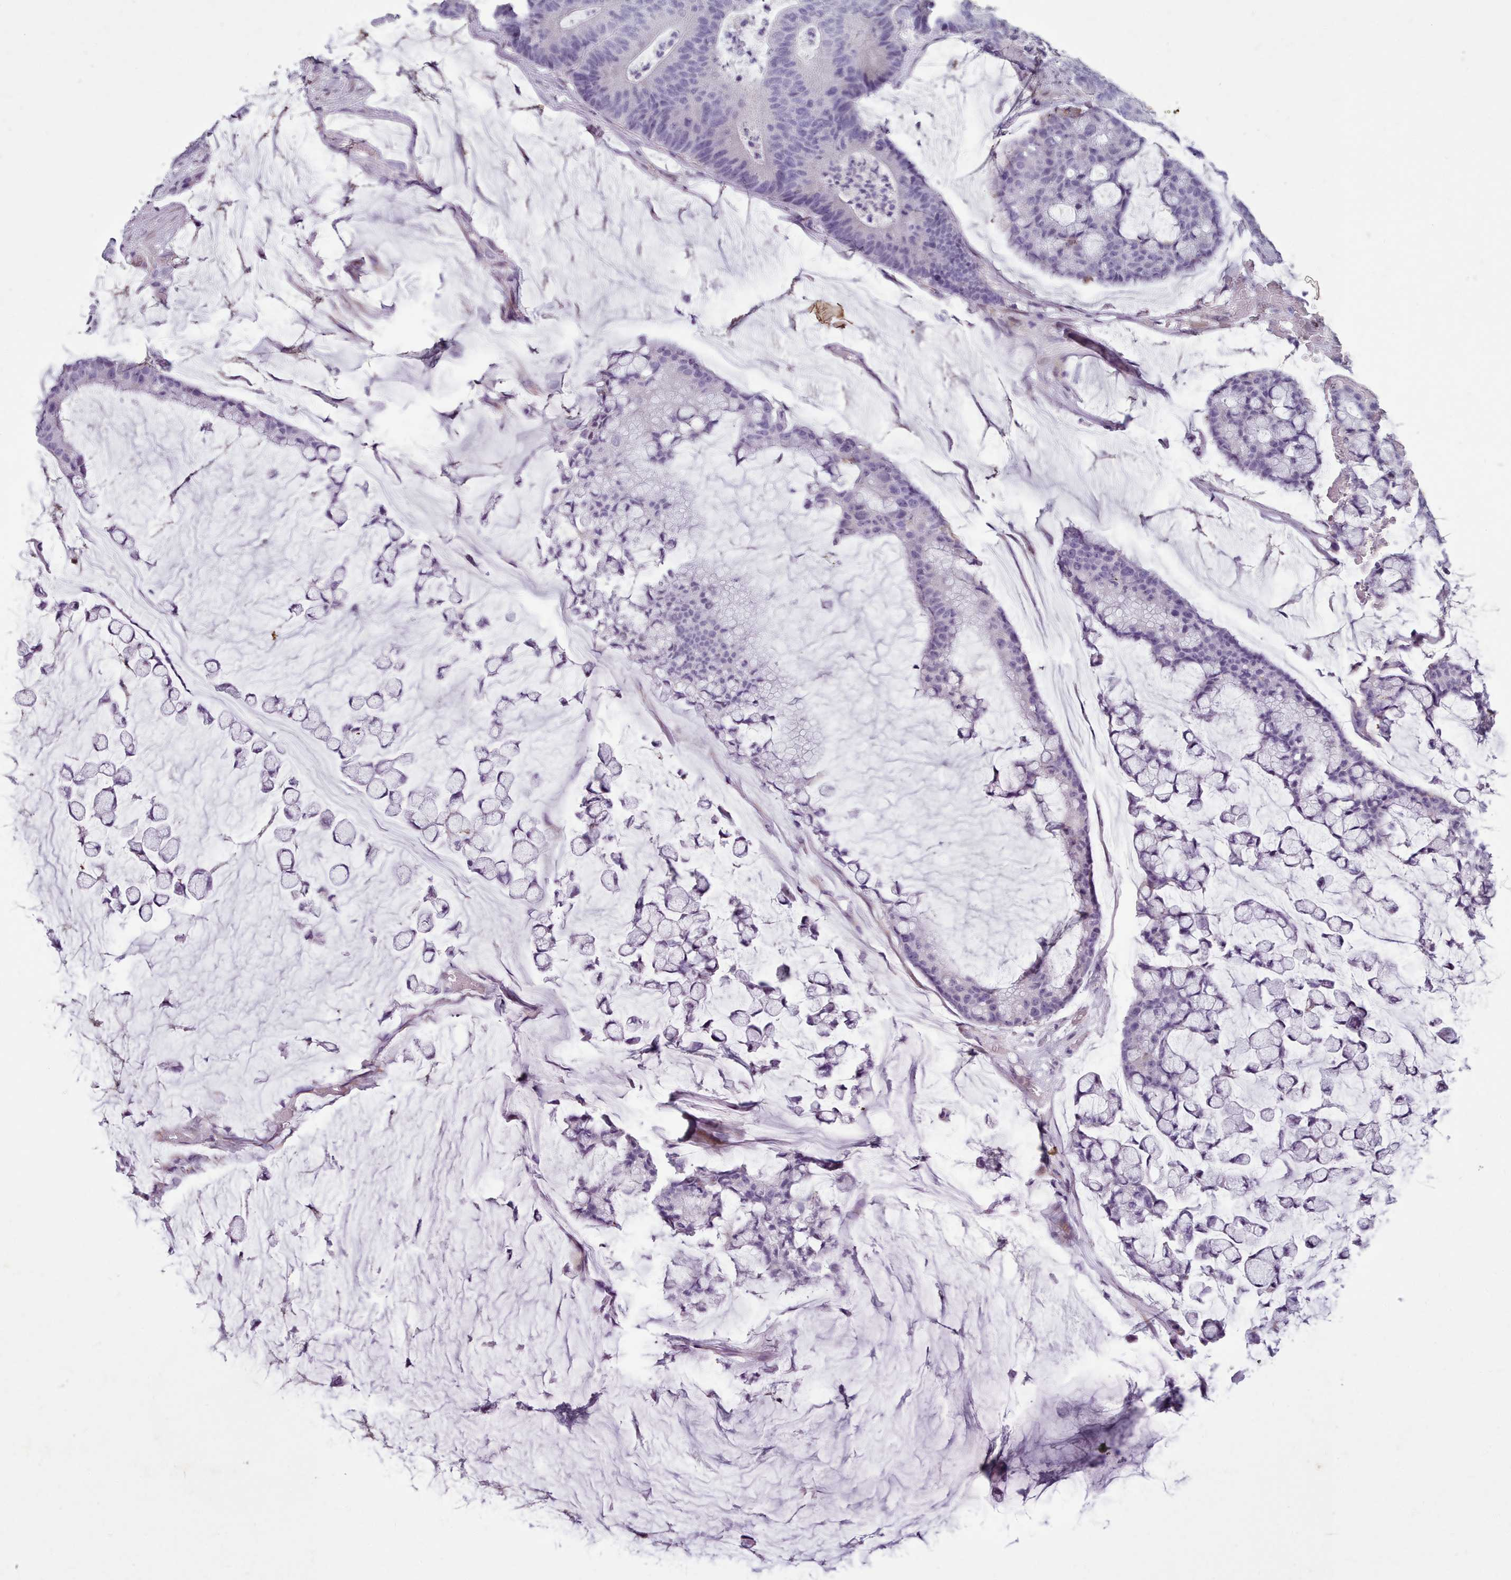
{"staining": {"intensity": "negative", "quantity": "none", "location": "none"}, "tissue": "colorectal cancer", "cell_type": "Tumor cells", "image_type": "cancer", "snomed": [{"axis": "morphology", "description": "Adenocarcinoma, NOS"}, {"axis": "topography", "description": "Colon"}], "caption": "A photomicrograph of human colorectal cancer (adenocarcinoma) is negative for staining in tumor cells.", "gene": "KCNT2", "patient": {"sex": "female", "age": 84}}